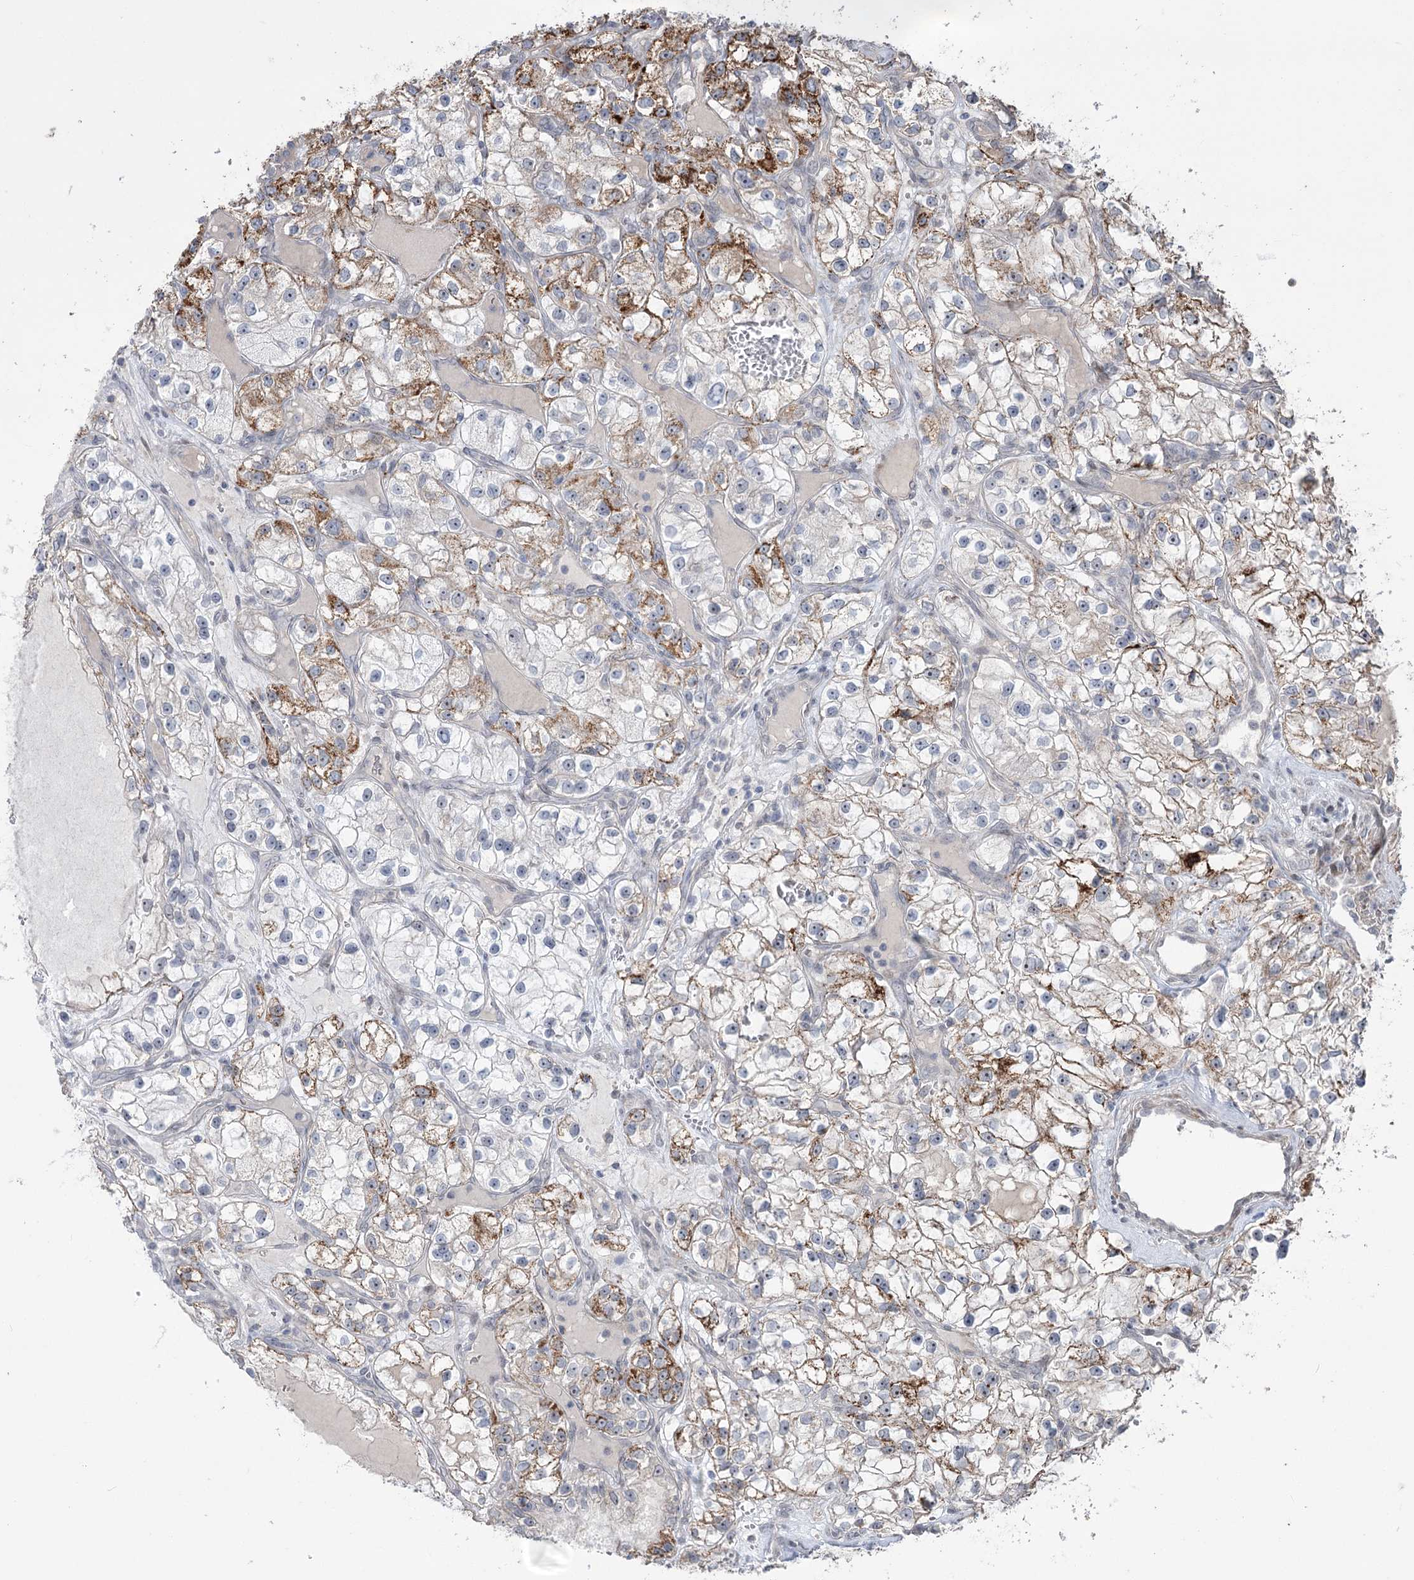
{"staining": {"intensity": "moderate", "quantity": "<25%", "location": "cytoplasmic/membranous"}, "tissue": "renal cancer", "cell_type": "Tumor cells", "image_type": "cancer", "snomed": [{"axis": "morphology", "description": "Adenocarcinoma, NOS"}, {"axis": "topography", "description": "Kidney"}], "caption": "Approximately <25% of tumor cells in human renal adenocarcinoma display moderate cytoplasmic/membranous protein positivity as visualized by brown immunohistochemical staining.", "gene": "ZSCAN23", "patient": {"sex": "female", "age": 57}}